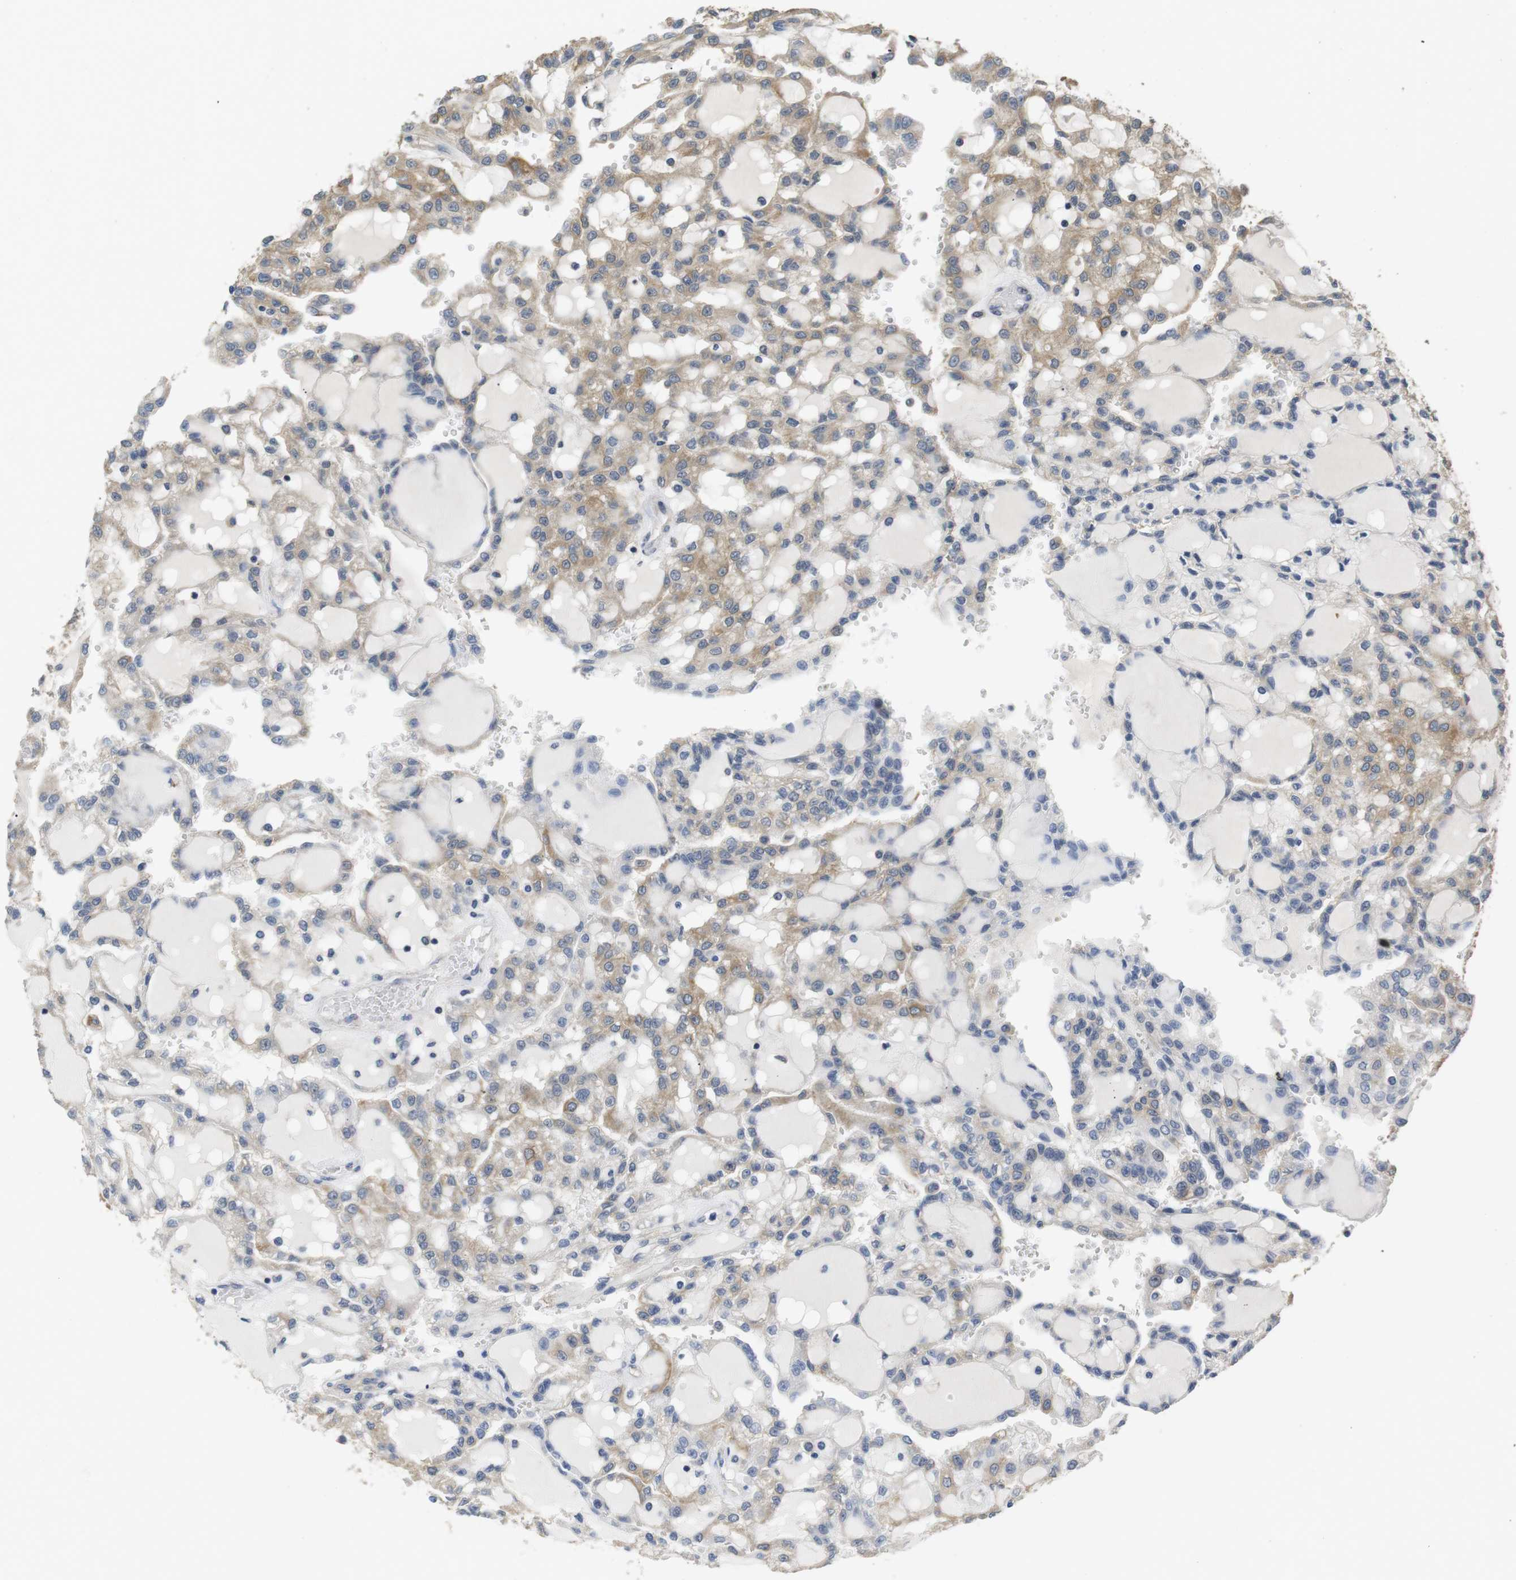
{"staining": {"intensity": "moderate", "quantity": "25%-75%", "location": "cytoplasmic/membranous"}, "tissue": "renal cancer", "cell_type": "Tumor cells", "image_type": "cancer", "snomed": [{"axis": "morphology", "description": "Adenocarcinoma, NOS"}, {"axis": "topography", "description": "Kidney"}], "caption": "IHC of renal adenocarcinoma displays medium levels of moderate cytoplasmic/membranous positivity in about 25%-75% of tumor cells. Nuclei are stained in blue.", "gene": "ADGRL3", "patient": {"sex": "male", "age": 63}}